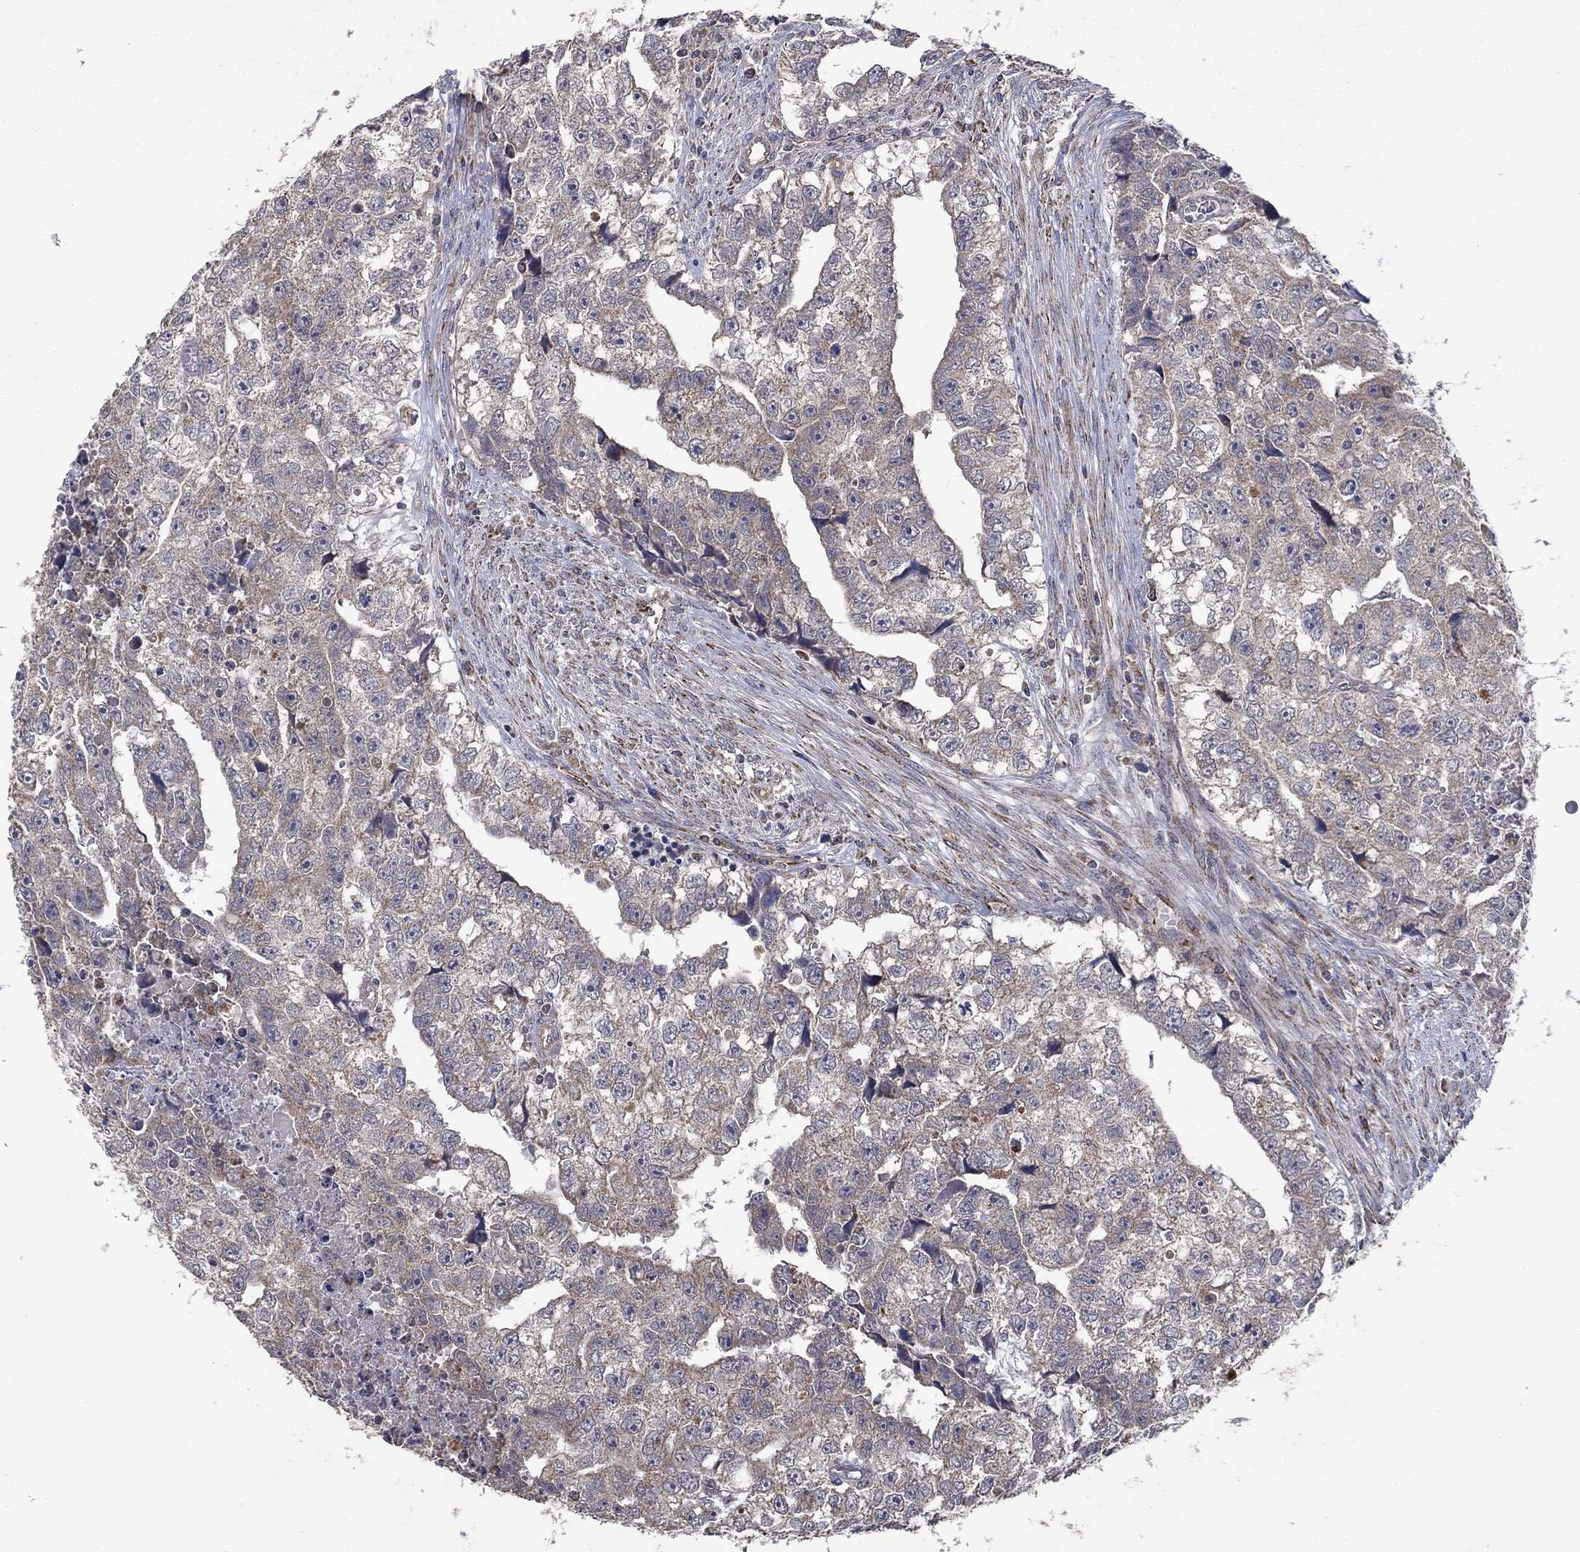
{"staining": {"intensity": "weak", "quantity": "25%-75%", "location": "cytoplasmic/membranous"}, "tissue": "testis cancer", "cell_type": "Tumor cells", "image_type": "cancer", "snomed": [{"axis": "morphology", "description": "Carcinoma, Embryonal, NOS"}, {"axis": "morphology", "description": "Teratoma, malignant, NOS"}, {"axis": "topography", "description": "Testis"}], "caption": "Immunohistochemistry (IHC) staining of testis cancer, which shows low levels of weak cytoplasmic/membranous positivity in approximately 25%-75% of tumor cells indicating weak cytoplasmic/membranous protein staining. The staining was performed using DAB (brown) for protein detection and nuclei were counterstained in hematoxylin (blue).", "gene": "DPH1", "patient": {"sex": "male", "age": 44}}